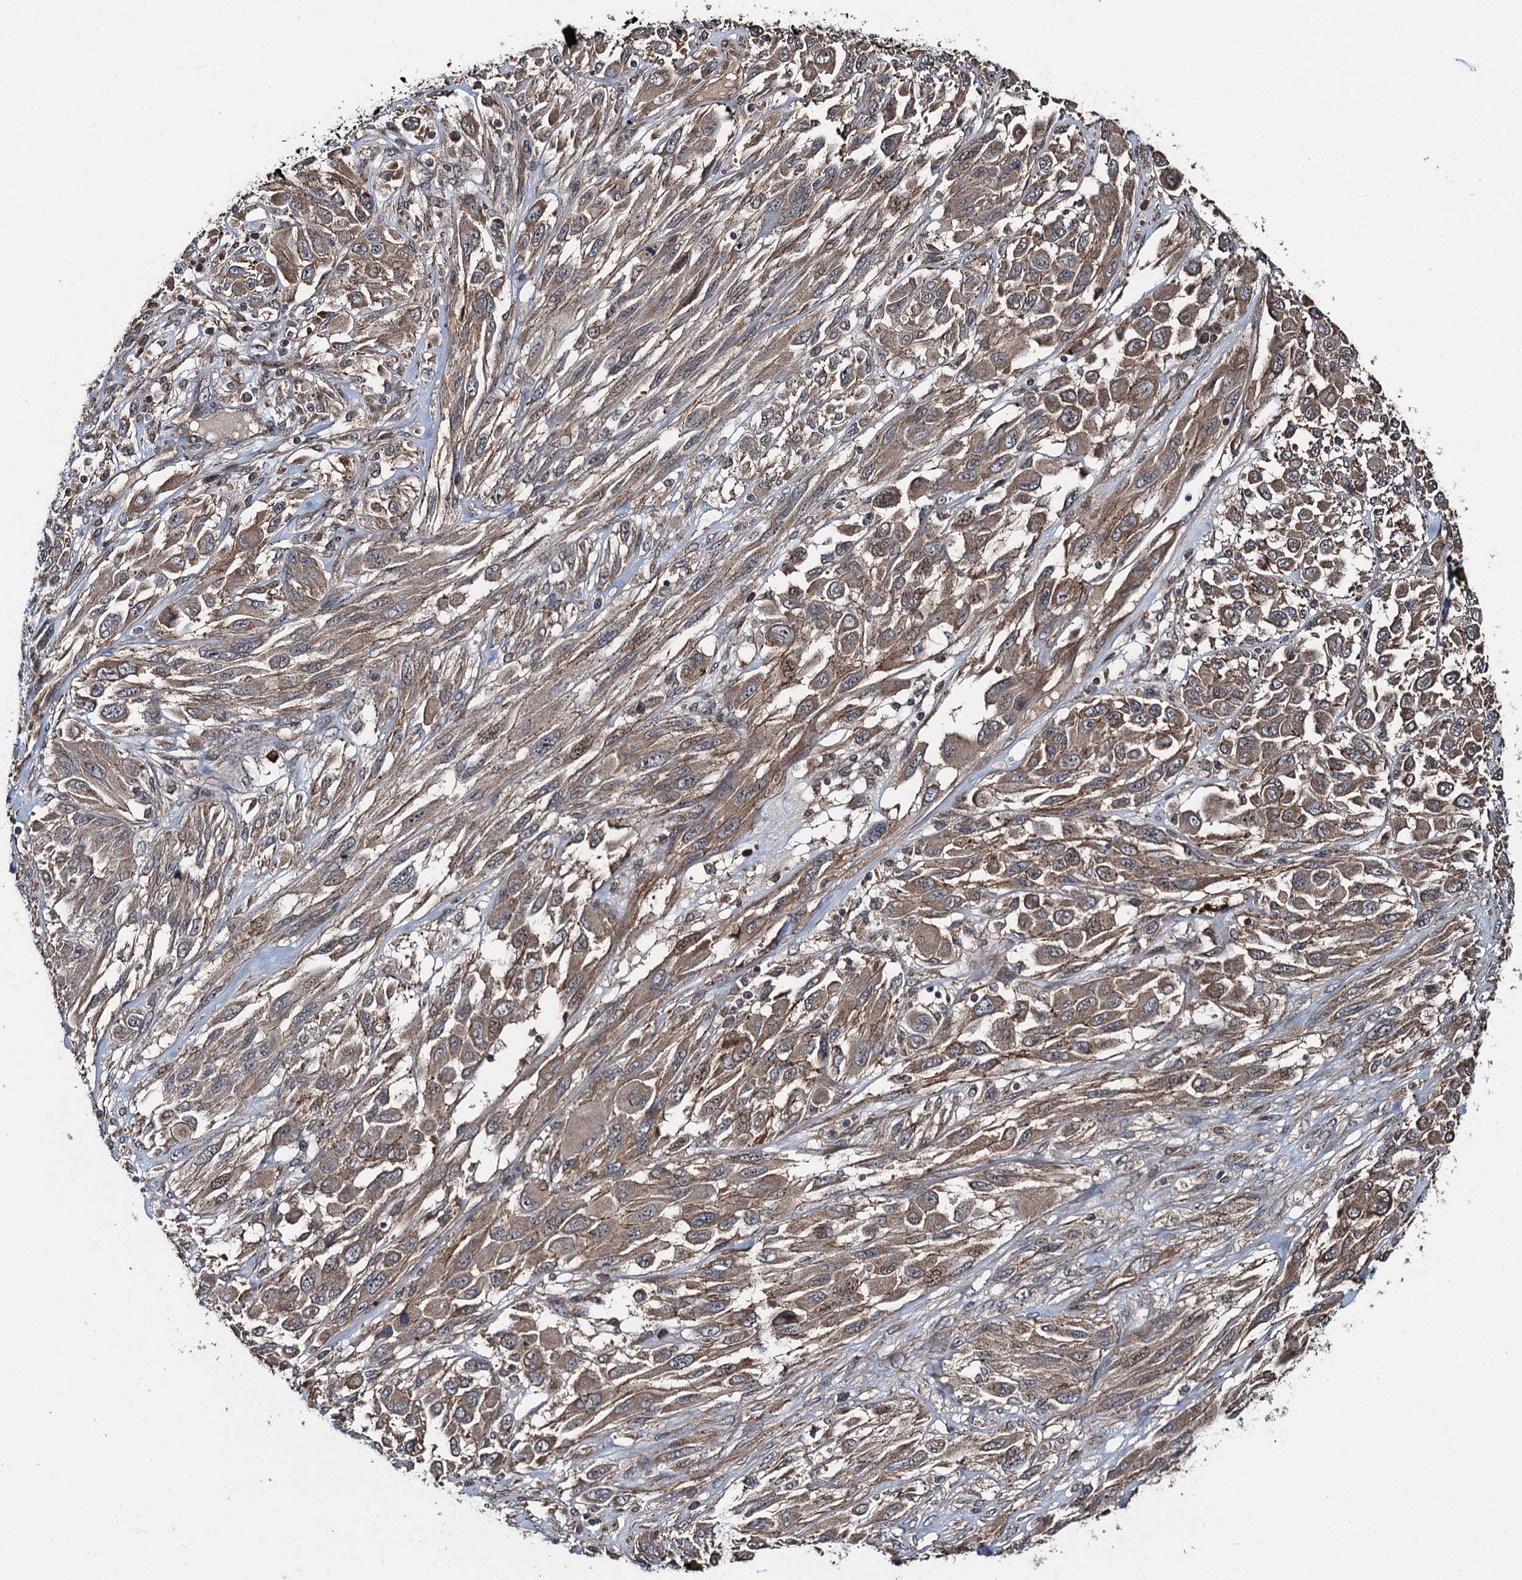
{"staining": {"intensity": "moderate", "quantity": ">75%", "location": "cytoplasmic/membranous"}, "tissue": "melanoma", "cell_type": "Tumor cells", "image_type": "cancer", "snomed": [{"axis": "morphology", "description": "Malignant melanoma, NOS"}, {"axis": "topography", "description": "Skin"}], "caption": "Melanoma stained with DAB (3,3'-diaminobenzidine) IHC demonstrates medium levels of moderate cytoplasmic/membranous positivity in about >75% of tumor cells. (DAB (3,3'-diaminobenzidine) IHC with brightfield microscopy, high magnification).", "gene": "SNX32", "patient": {"sex": "female", "age": 91}}